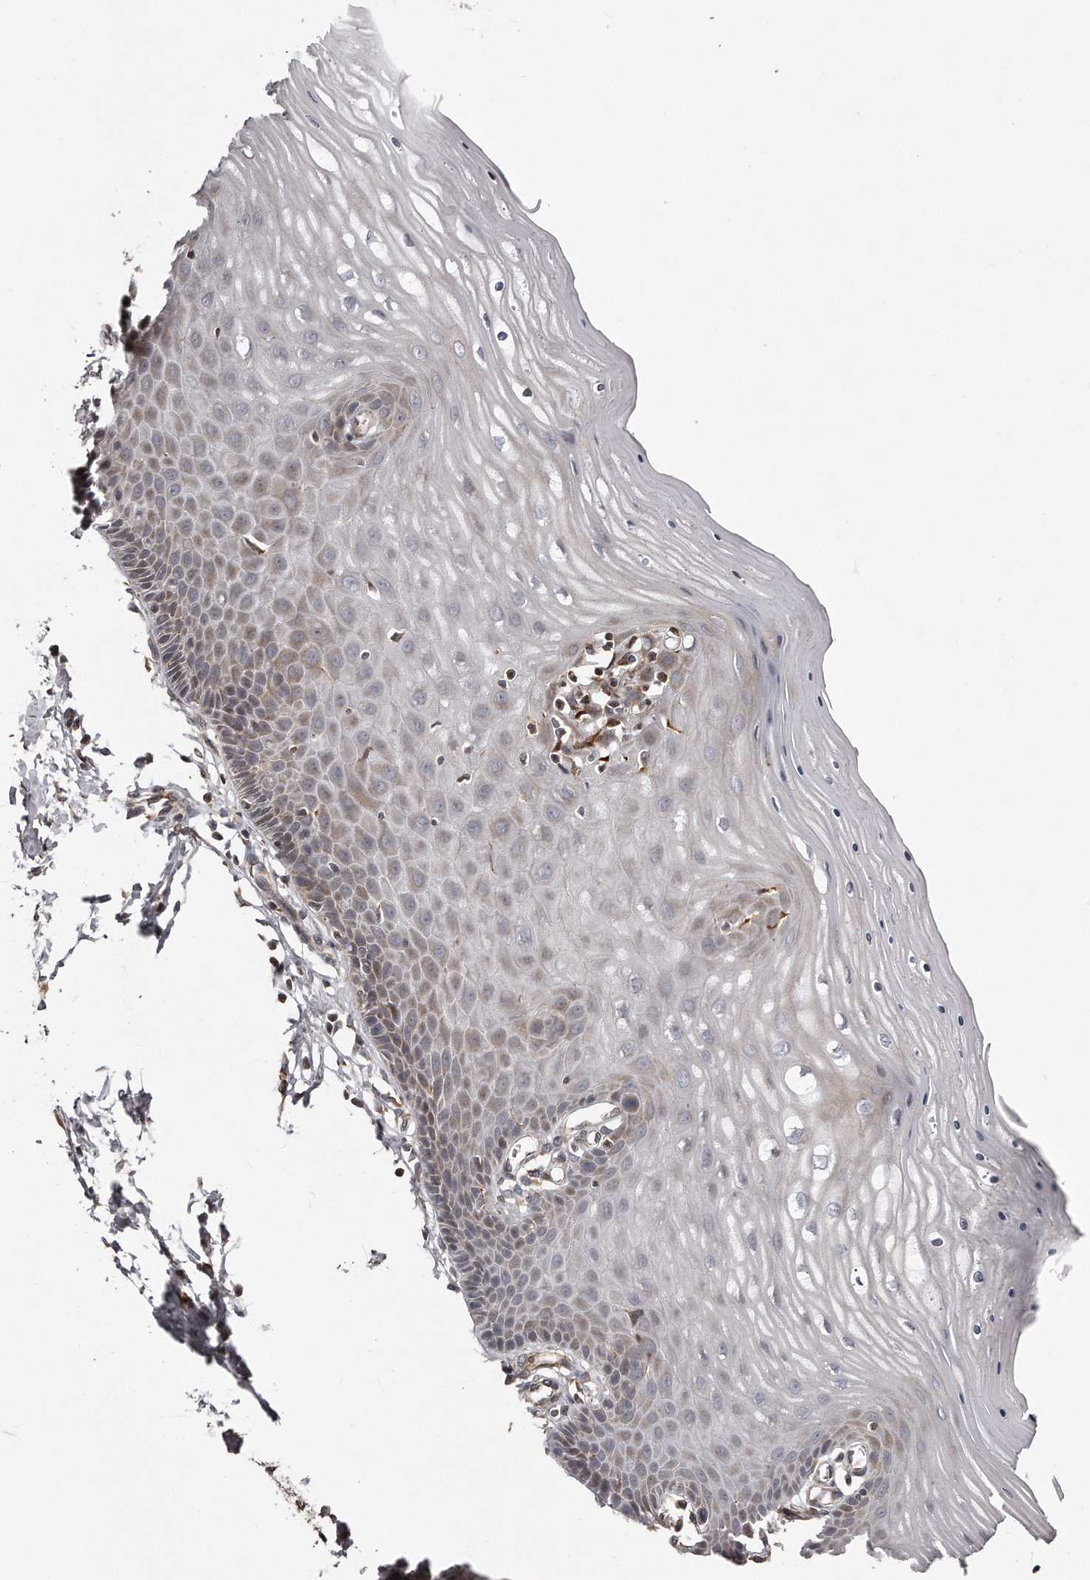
{"staining": {"intensity": "weak", "quantity": "25%-75%", "location": "cytoplasmic/membranous"}, "tissue": "cervix", "cell_type": "Glandular cells", "image_type": "normal", "snomed": [{"axis": "morphology", "description": "Normal tissue, NOS"}, {"axis": "topography", "description": "Cervix"}], "caption": "A brown stain highlights weak cytoplasmic/membranous positivity of a protein in glandular cells of normal cervix.", "gene": "TRAPPC14", "patient": {"sex": "female", "age": 55}}